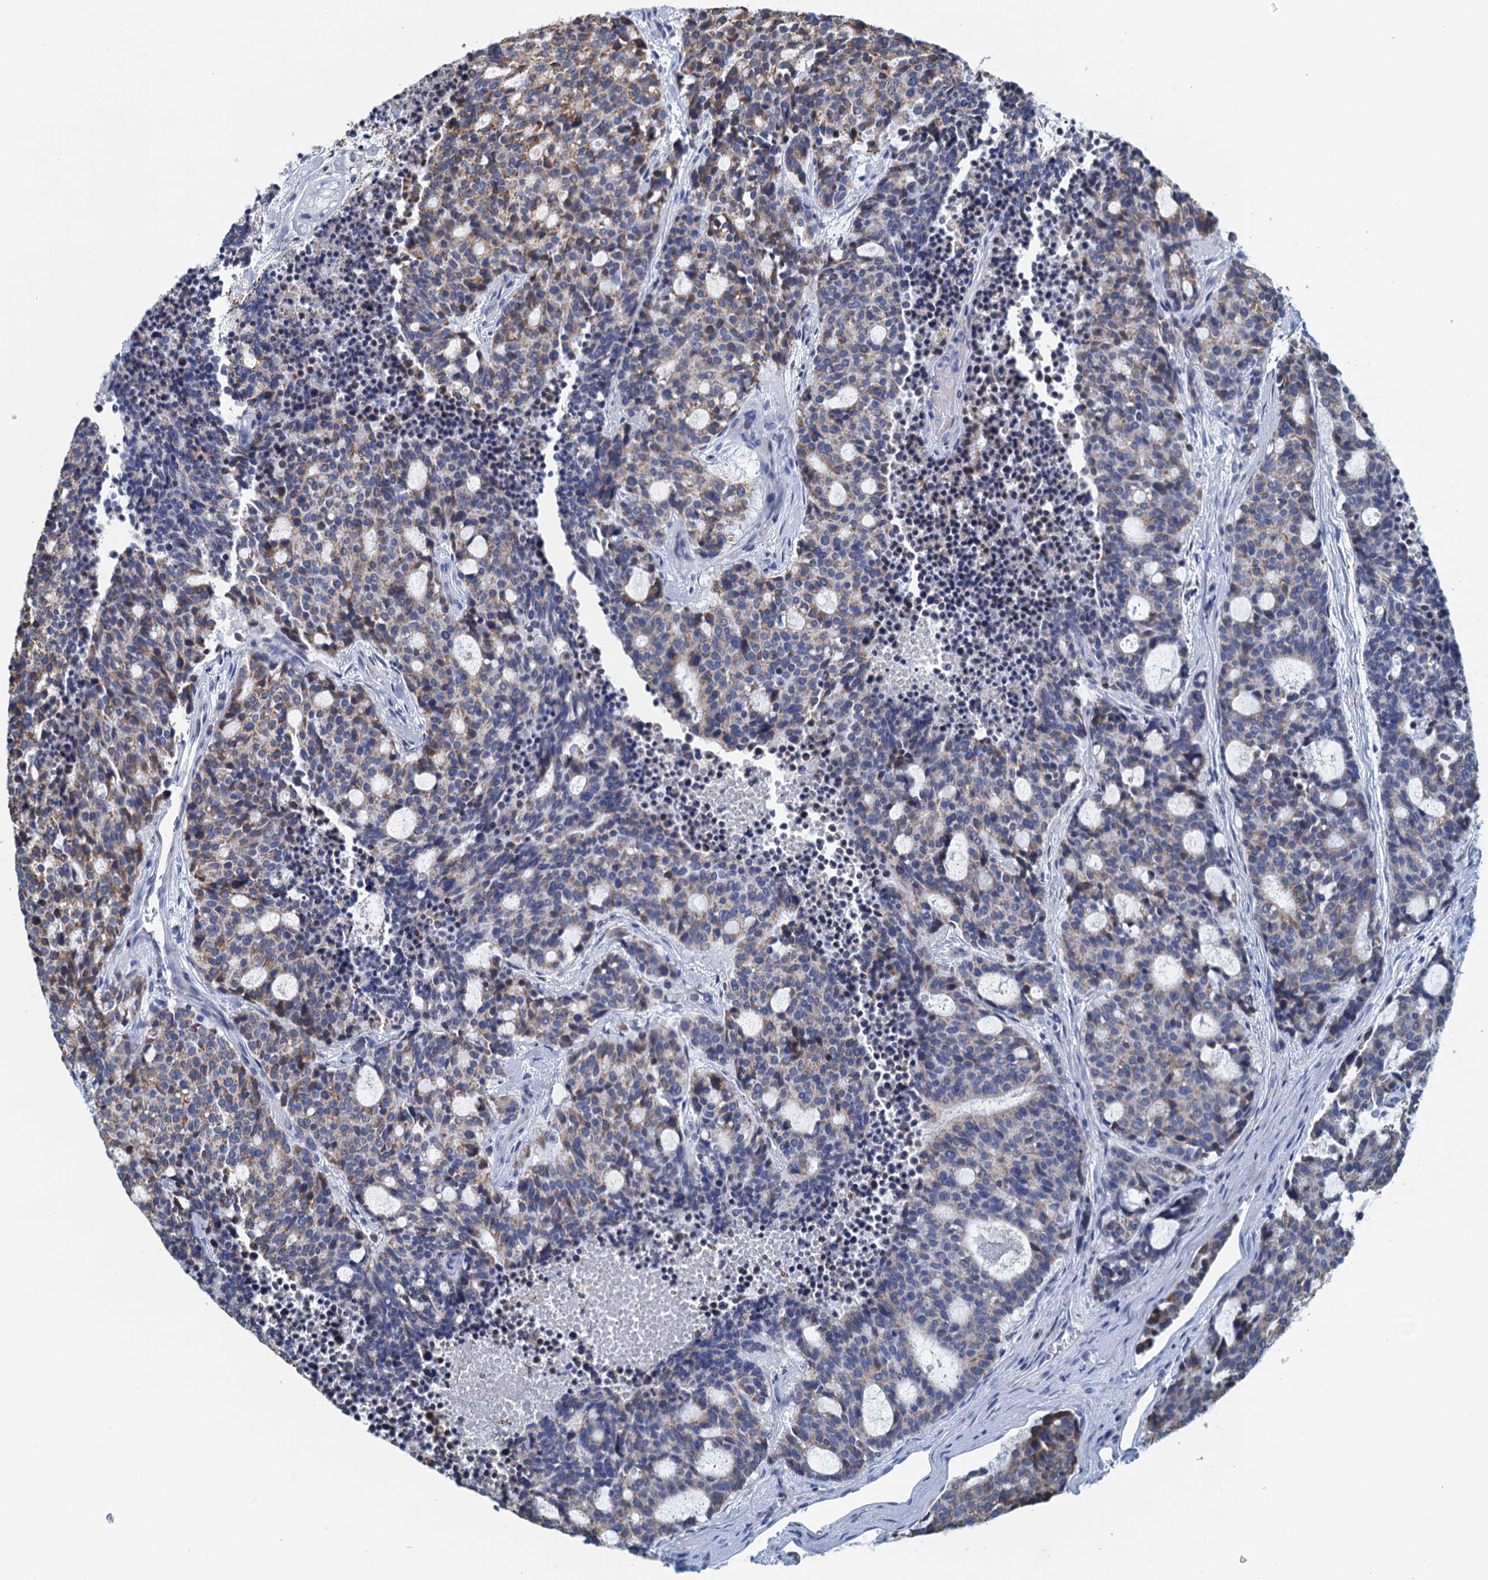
{"staining": {"intensity": "weak", "quantity": "<25%", "location": "cytoplasmic/membranous"}, "tissue": "carcinoid", "cell_type": "Tumor cells", "image_type": "cancer", "snomed": [{"axis": "morphology", "description": "Carcinoid, malignant, NOS"}, {"axis": "topography", "description": "Pancreas"}], "caption": "A photomicrograph of human malignant carcinoid is negative for staining in tumor cells.", "gene": "C10orf88", "patient": {"sex": "female", "age": 54}}